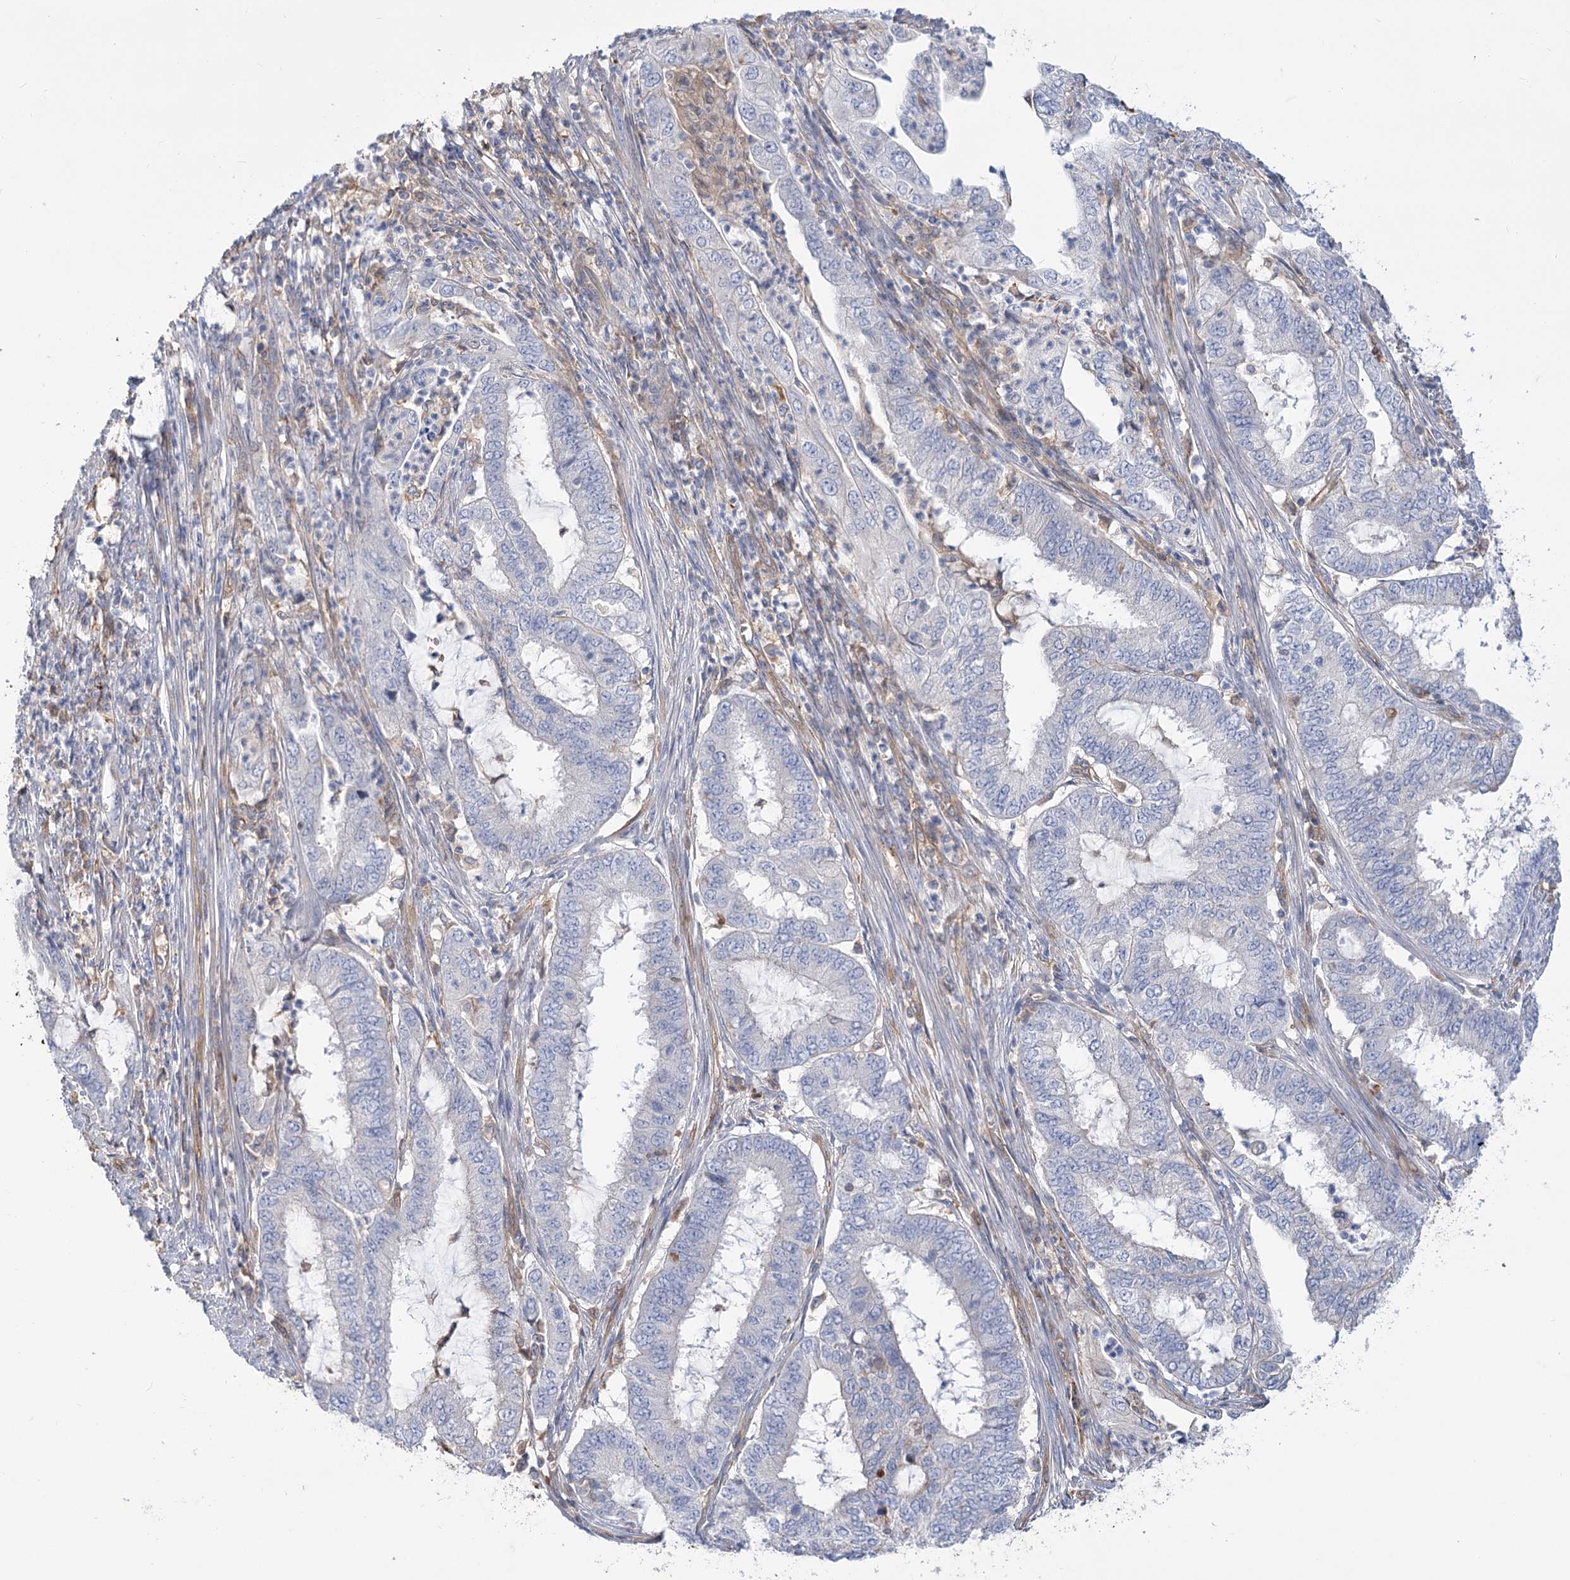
{"staining": {"intensity": "negative", "quantity": "none", "location": "none"}, "tissue": "endometrial cancer", "cell_type": "Tumor cells", "image_type": "cancer", "snomed": [{"axis": "morphology", "description": "Adenocarcinoma, NOS"}, {"axis": "topography", "description": "Endometrium"}], "caption": "Immunohistochemical staining of adenocarcinoma (endometrial) displays no significant expression in tumor cells. (Immunohistochemistry, brightfield microscopy, high magnification).", "gene": "GUSB", "patient": {"sex": "female", "age": 51}}